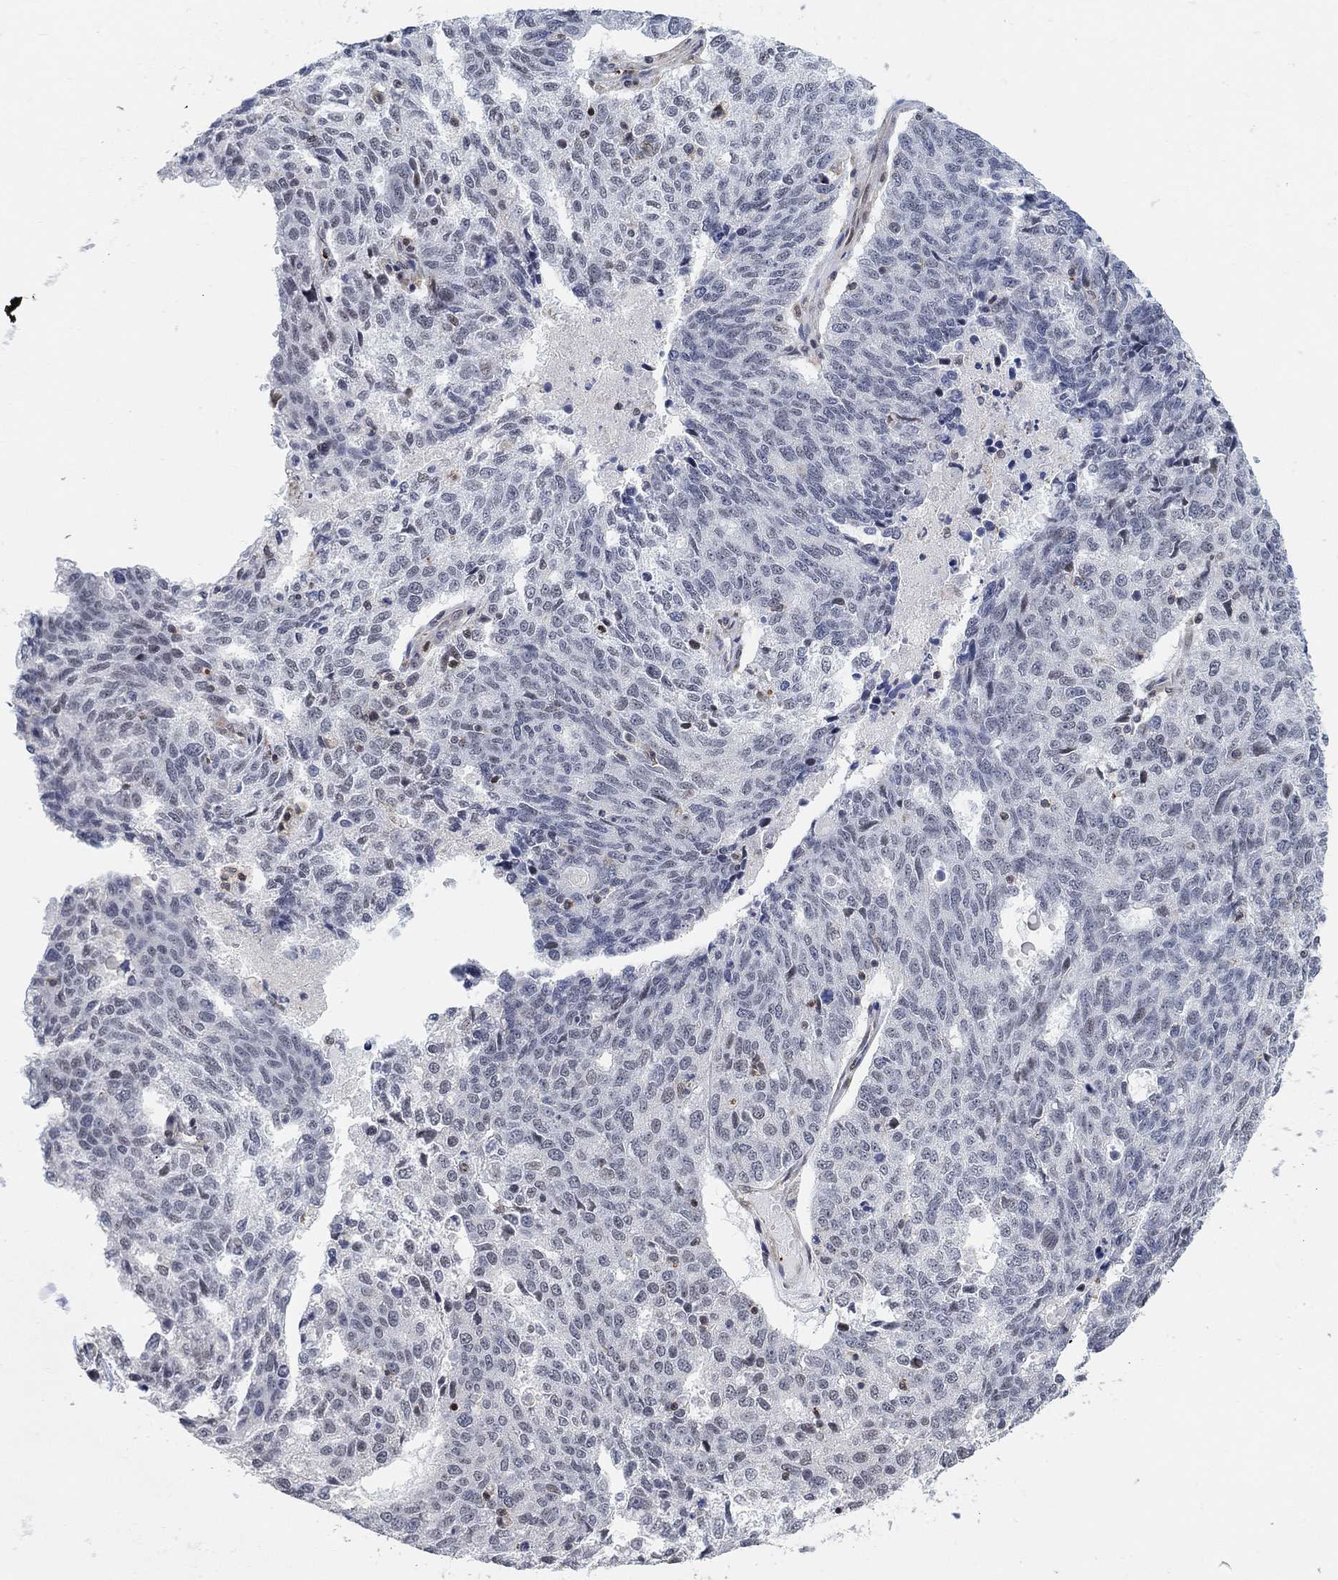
{"staining": {"intensity": "negative", "quantity": "none", "location": "none"}, "tissue": "ovarian cancer", "cell_type": "Tumor cells", "image_type": "cancer", "snomed": [{"axis": "morphology", "description": "Cystadenocarcinoma, serous, NOS"}, {"axis": "topography", "description": "Ovary"}], "caption": "Tumor cells show no significant protein expression in ovarian serous cystadenocarcinoma.", "gene": "PWWP2B", "patient": {"sex": "female", "age": 71}}